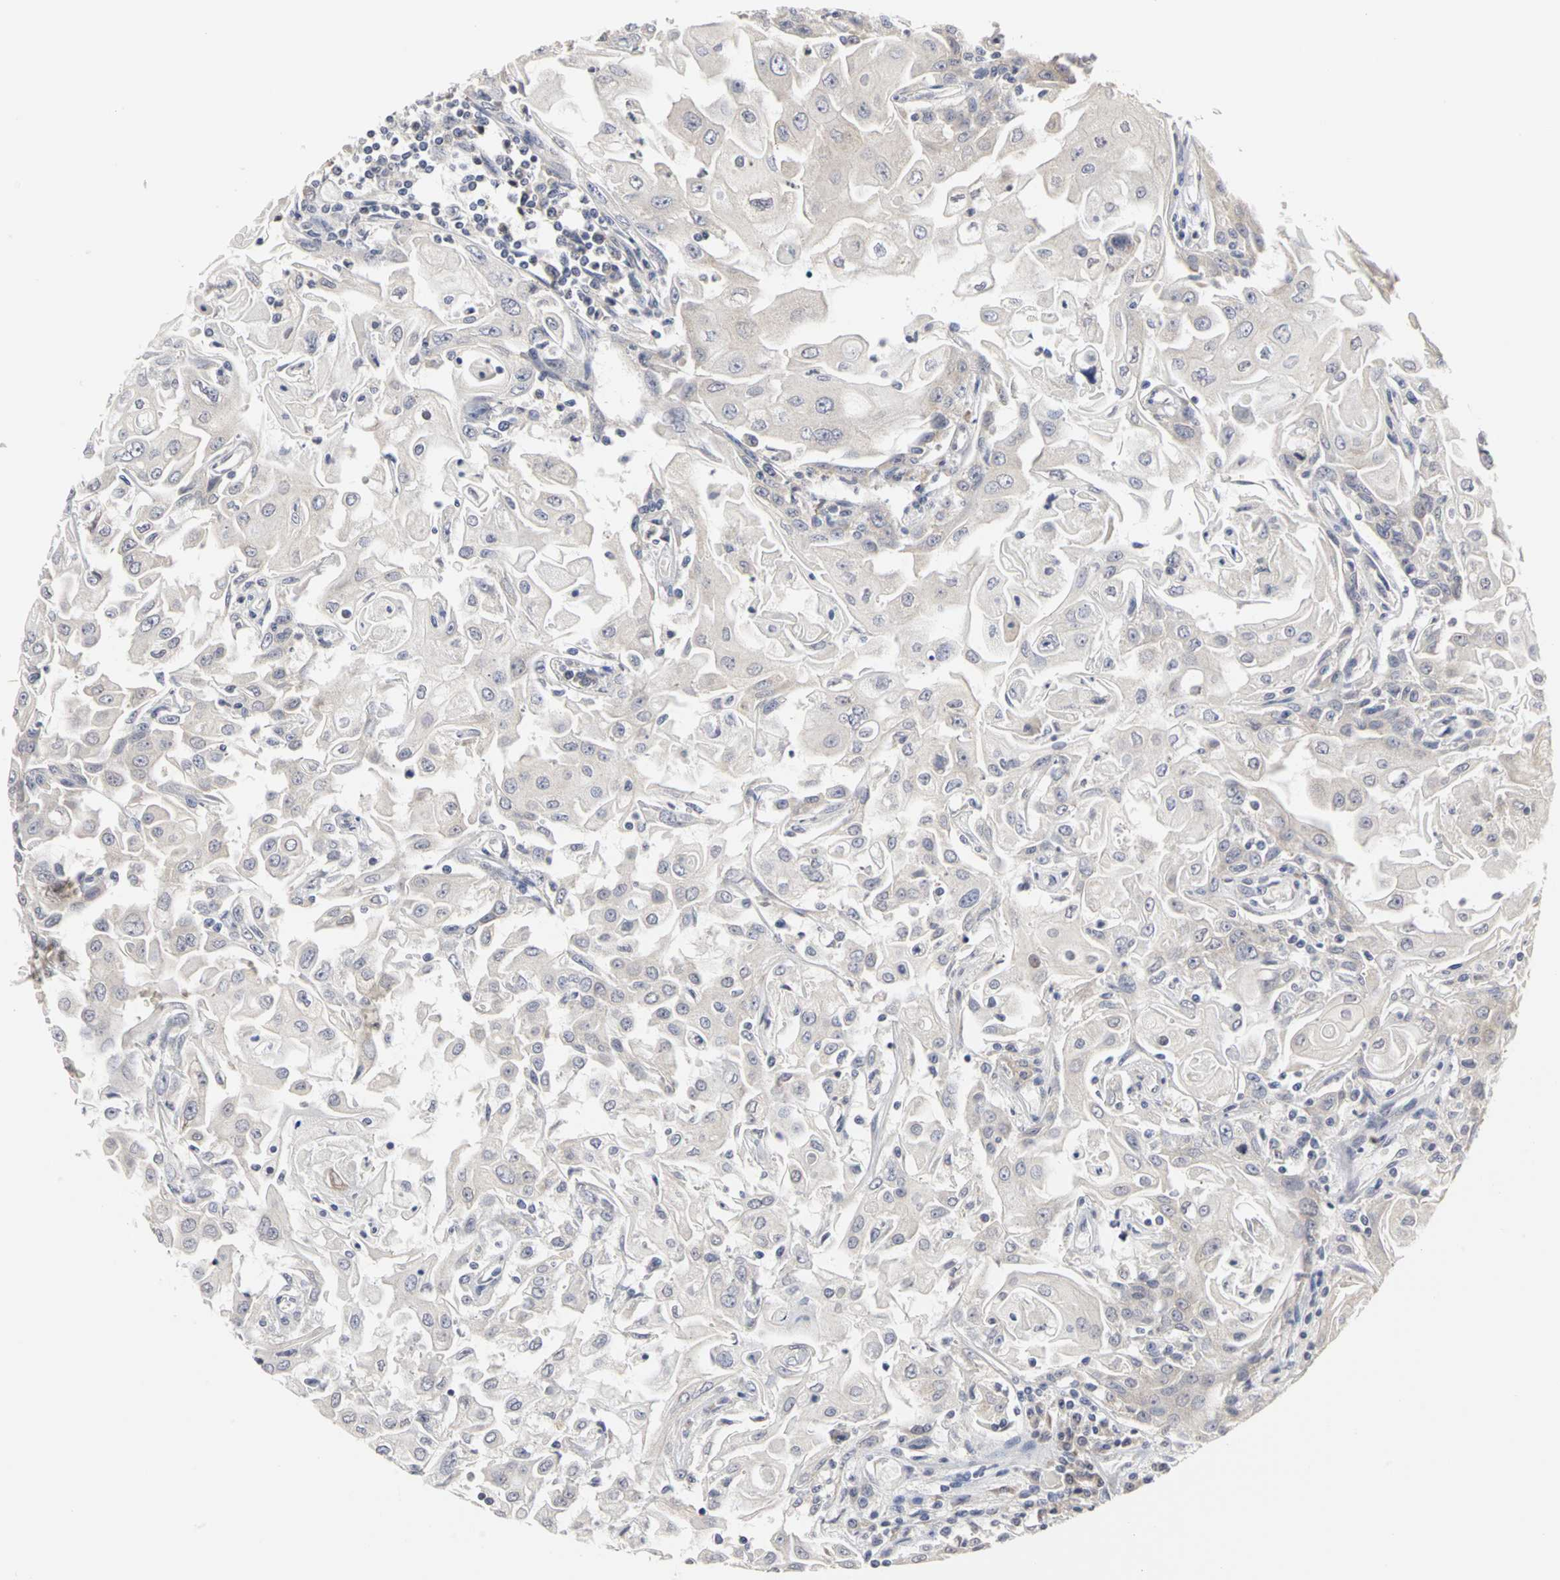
{"staining": {"intensity": "negative", "quantity": "none", "location": "none"}, "tissue": "head and neck cancer", "cell_type": "Tumor cells", "image_type": "cancer", "snomed": [{"axis": "morphology", "description": "Squamous cell carcinoma, NOS"}, {"axis": "topography", "description": "Oral tissue"}, {"axis": "topography", "description": "Head-Neck"}], "caption": "Immunohistochemistry (IHC) histopathology image of neoplastic tissue: human squamous cell carcinoma (head and neck) stained with DAB (3,3'-diaminobenzidine) demonstrates no significant protein staining in tumor cells. Nuclei are stained in blue.", "gene": "IRAK1", "patient": {"sex": "female", "age": 76}}